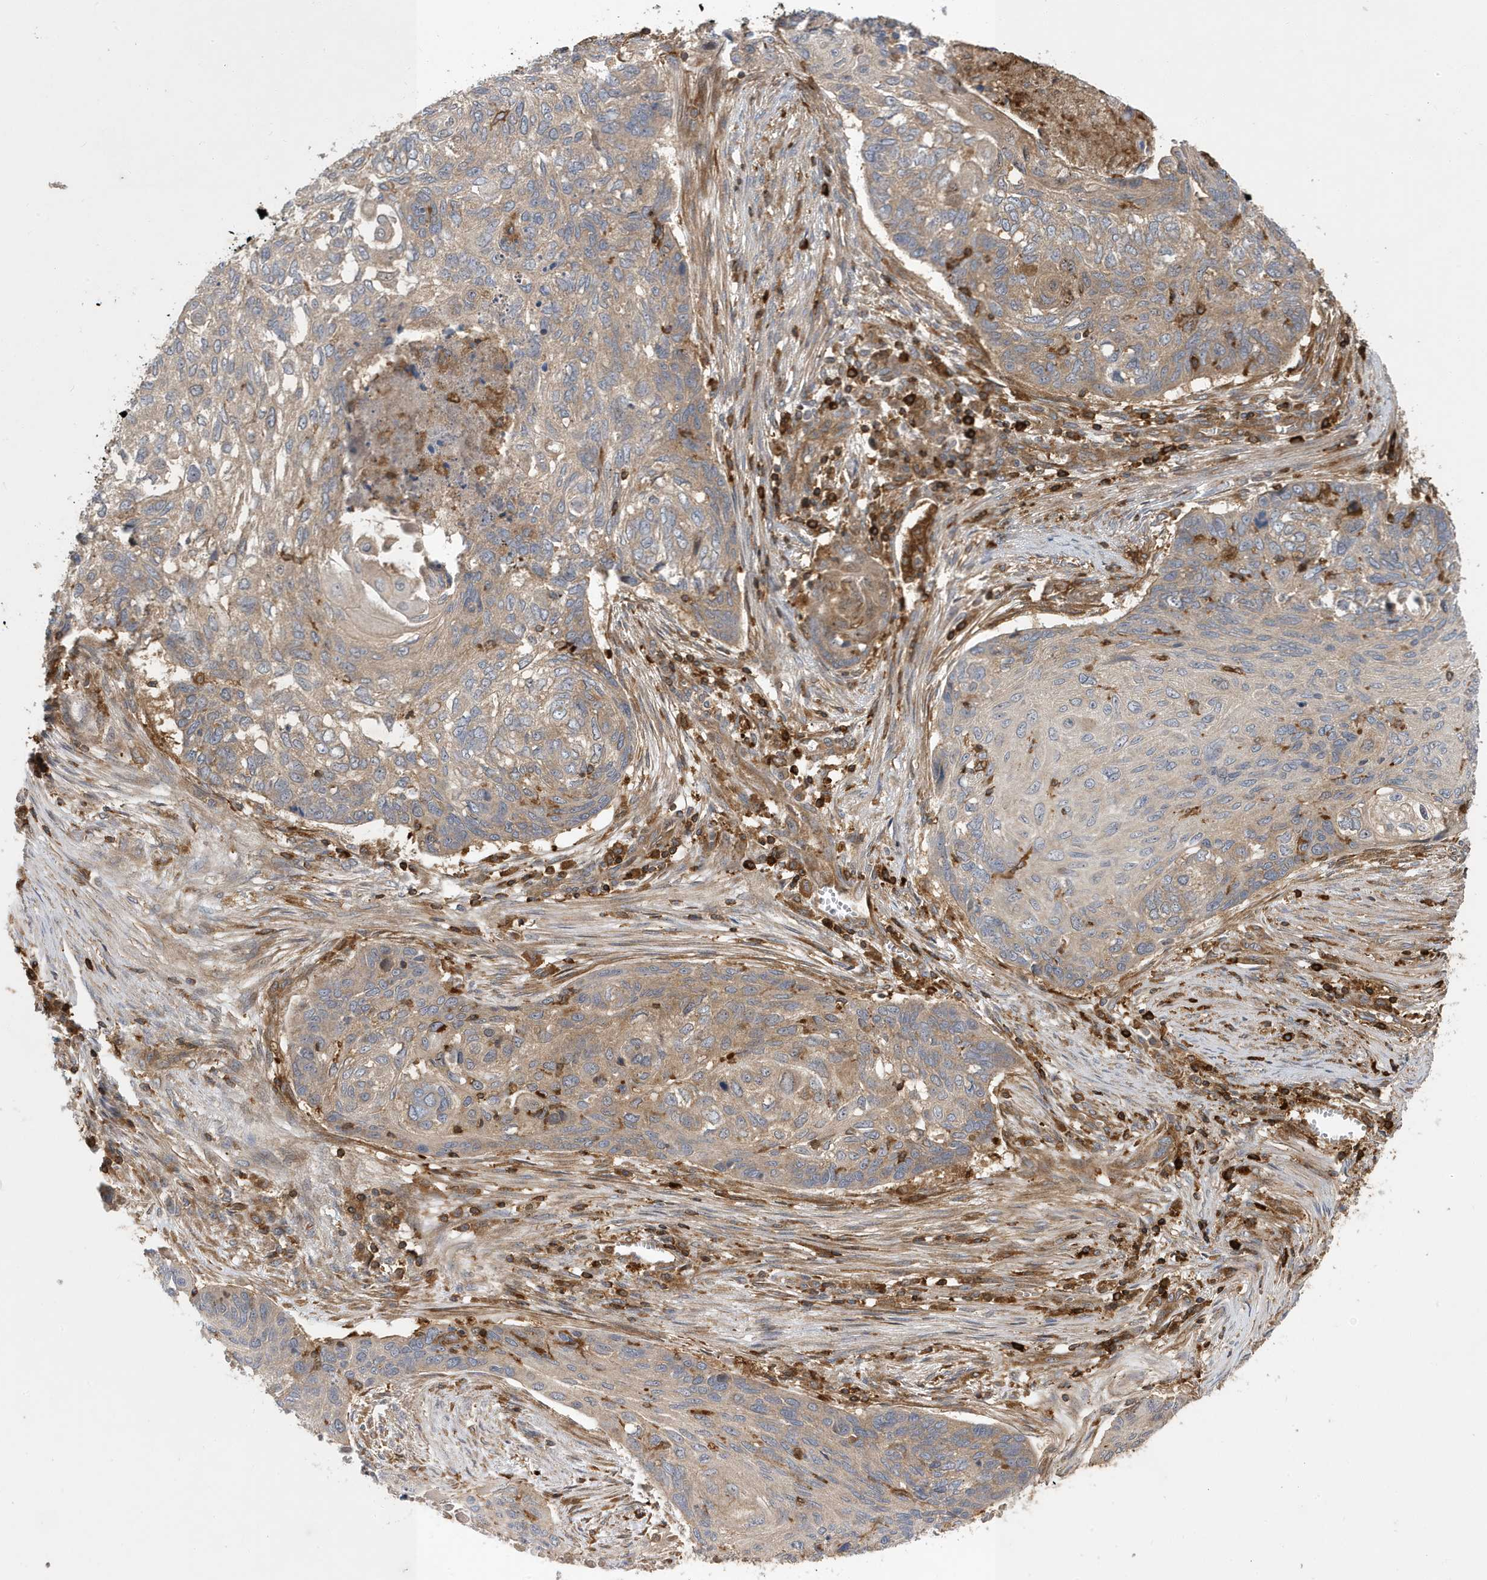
{"staining": {"intensity": "weak", "quantity": "25%-75%", "location": "cytoplasmic/membranous"}, "tissue": "lung cancer", "cell_type": "Tumor cells", "image_type": "cancer", "snomed": [{"axis": "morphology", "description": "Squamous cell carcinoma, NOS"}, {"axis": "topography", "description": "Lung"}], "caption": "A high-resolution photomicrograph shows immunohistochemistry staining of lung cancer (squamous cell carcinoma), which reveals weak cytoplasmic/membranous positivity in about 25%-75% of tumor cells.", "gene": "LAPTM4A", "patient": {"sex": "female", "age": 63}}